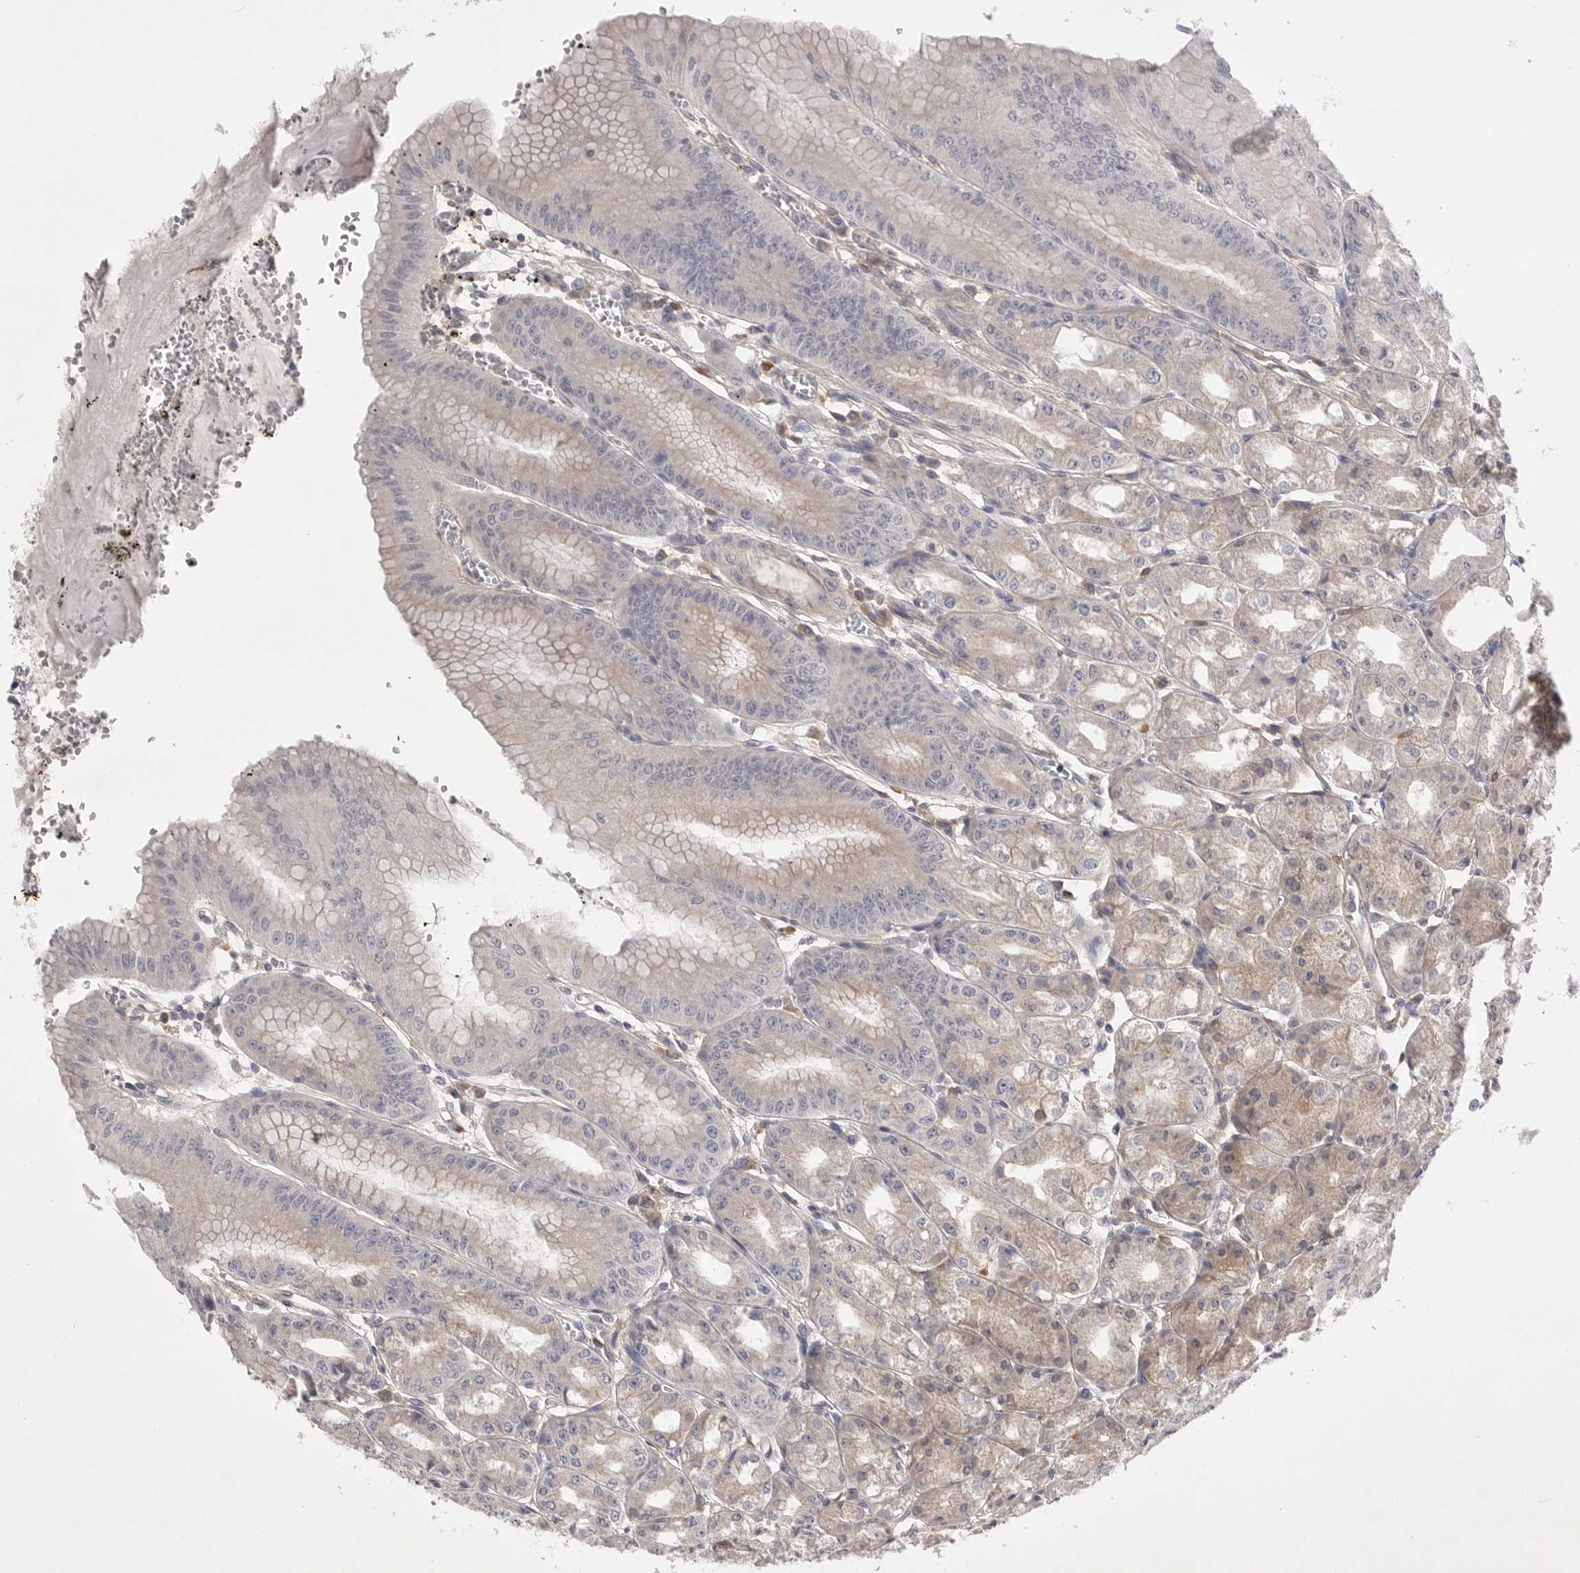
{"staining": {"intensity": "moderate", "quantity": "25%-75%", "location": "cytoplasmic/membranous"}, "tissue": "stomach", "cell_type": "Glandular cells", "image_type": "normal", "snomed": [{"axis": "morphology", "description": "Normal tissue, NOS"}, {"axis": "topography", "description": "Stomach, lower"}], "caption": "Immunohistochemistry staining of normal stomach, which exhibits medium levels of moderate cytoplasmic/membranous staining in approximately 25%-75% of glandular cells indicating moderate cytoplasmic/membranous protein positivity. The staining was performed using DAB (3,3'-diaminobenzidine) (brown) for protein detection and nuclei were counterstained in hematoxylin (blue).", "gene": "VAC14", "patient": {"sex": "male", "age": 71}}